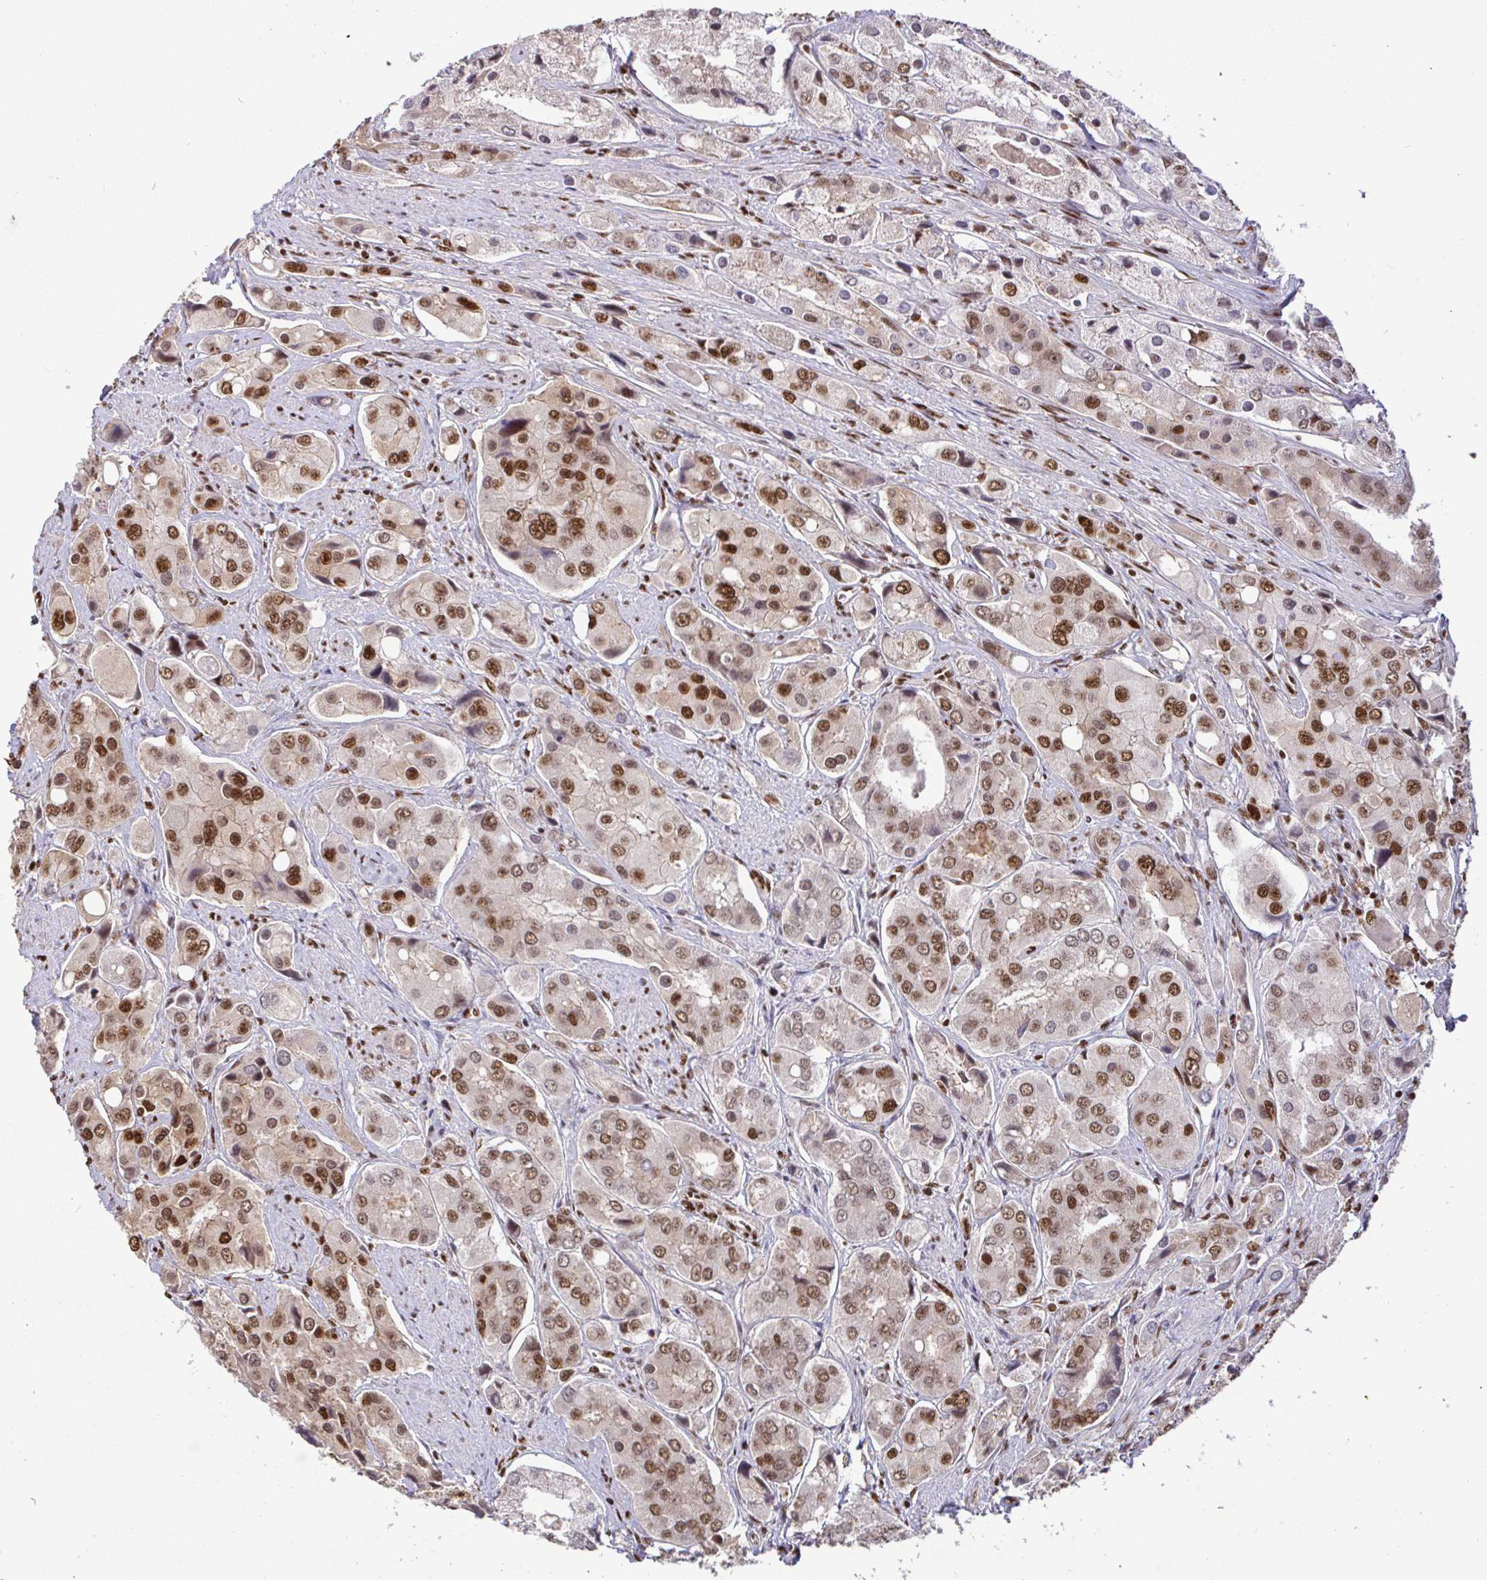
{"staining": {"intensity": "moderate", "quantity": "25%-75%", "location": "nuclear"}, "tissue": "prostate cancer", "cell_type": "Tumor cells", "image_type": "cancer", "snomed": [{"axis": "morphology", "description": "Adenocarcinoma, Low grade"}, {"axis": "topography", "description": "Prostate"}], "caption": "Immunohistochemical staining of prostate low-grade adenocarcinoma demonstrates moderate nuclear protein expression in about 25%-75% of tumor cells. The protein of interest is stained brown, and the nuclei are stained in blue (DAB (3,3'-diaminobenzidine) IHC with brightfield microscopy, high magnification).", "gene": "SP3", "patient": {"sex": "male", "age": 69}}